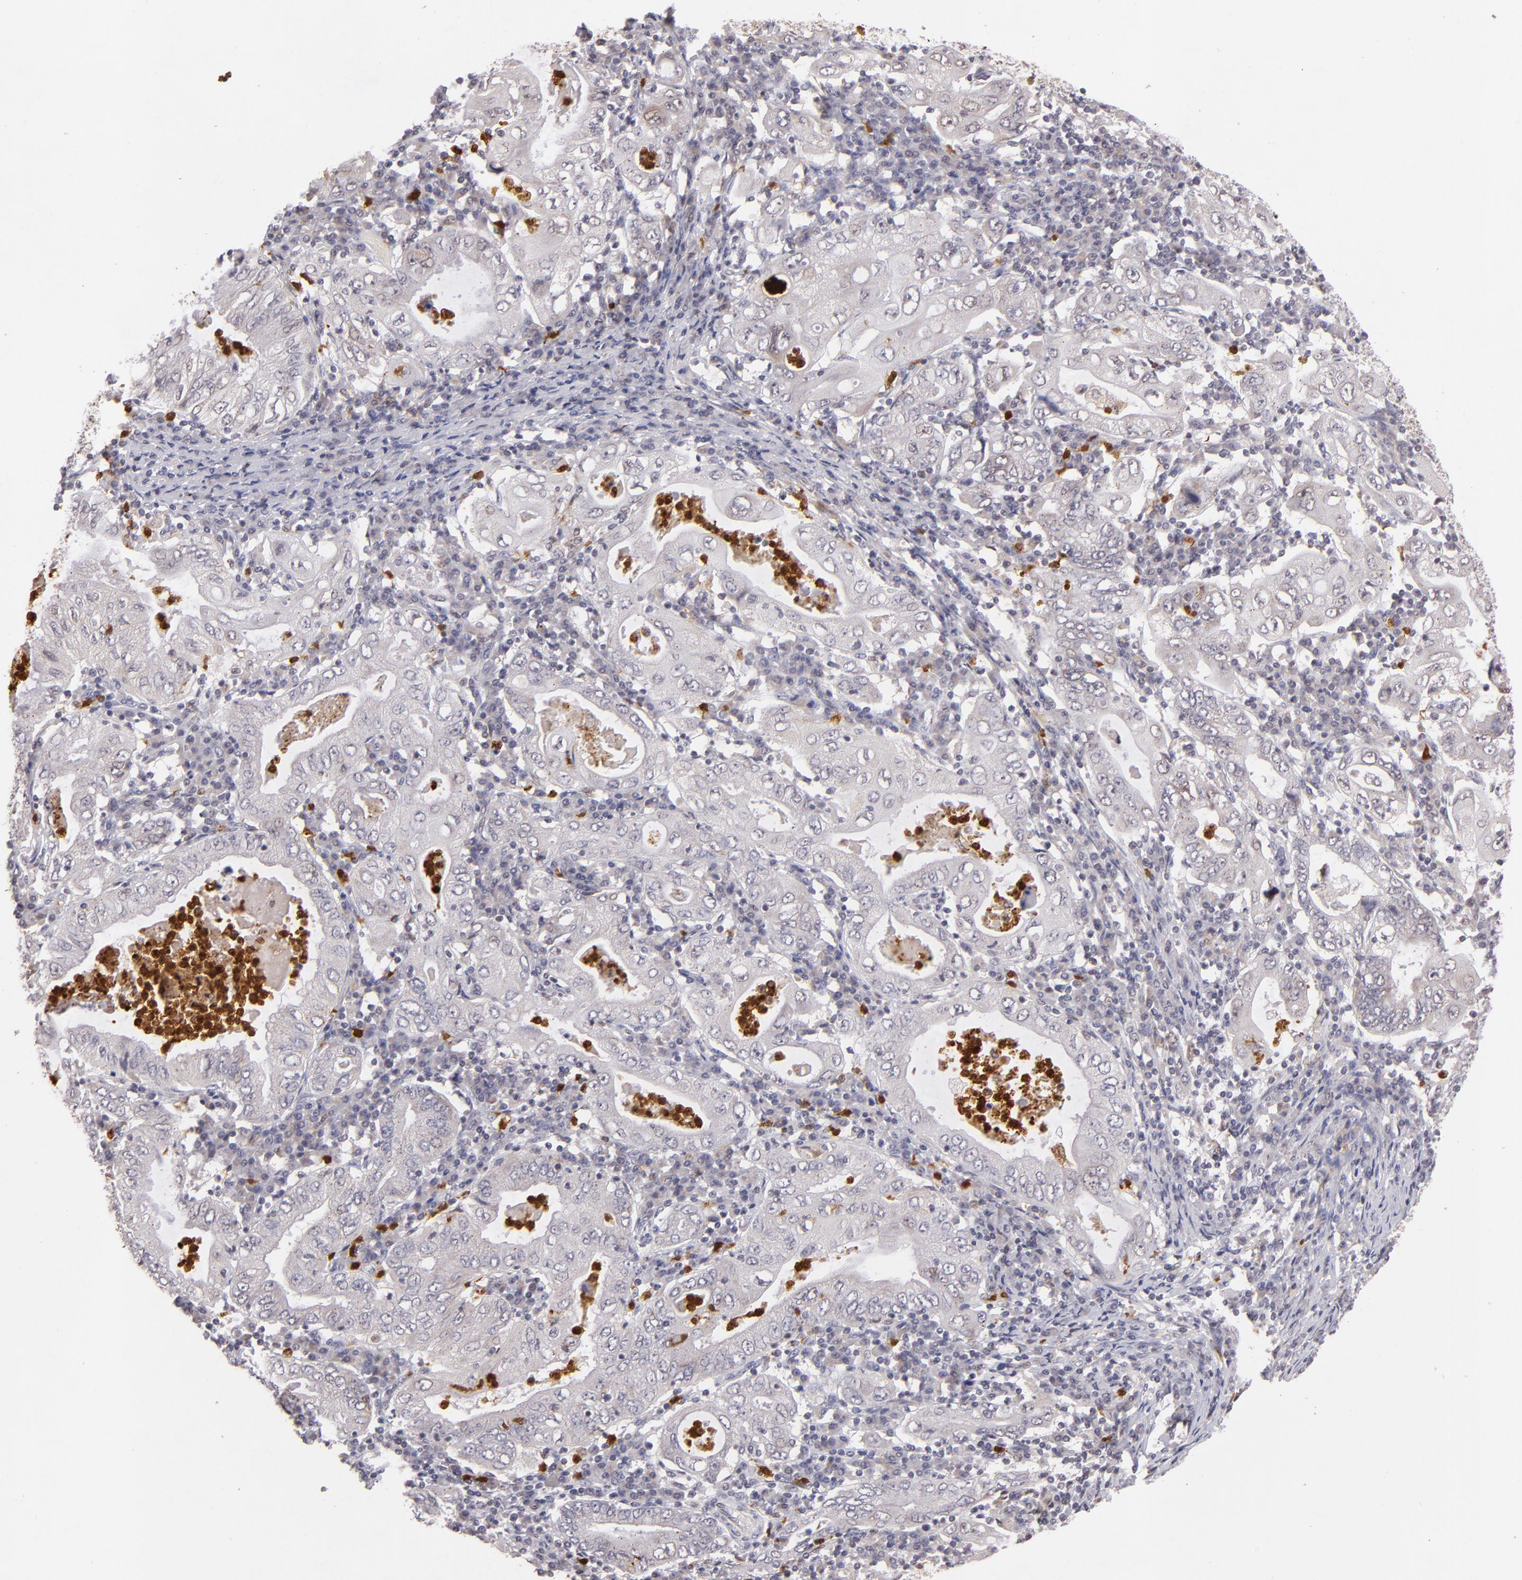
{"staining": {"intensity": "negative", "quantity": "none", "location": "none"}, "tissue": "stomach cancer", "cell_type": "Tumor cells", "image_type": "cancer", "snomed": [{"axis": "morphology", "description": "Normal tissue, NOS"}, {"axis": "morphology", "description": "Adenocarcinoma, NOS"}, {"axis": "topography", "description": "Esophagus"}, {"axis": "topography", "description": "Stomach, upper"}, {"axis": "topography", "description": "Peripheral nerve tissue"}], "caption": "DAB immunohistochemical staining of human stomach adenocarcinoma shows no significant staining in tumor cells. Brightfield microscopy of immunohistochemistry stained with DAB (brown) and hematoxylin (blue), captured at high magnification.", "gene": "RXRG", "patient": {"sex": "male", "age": 62}}